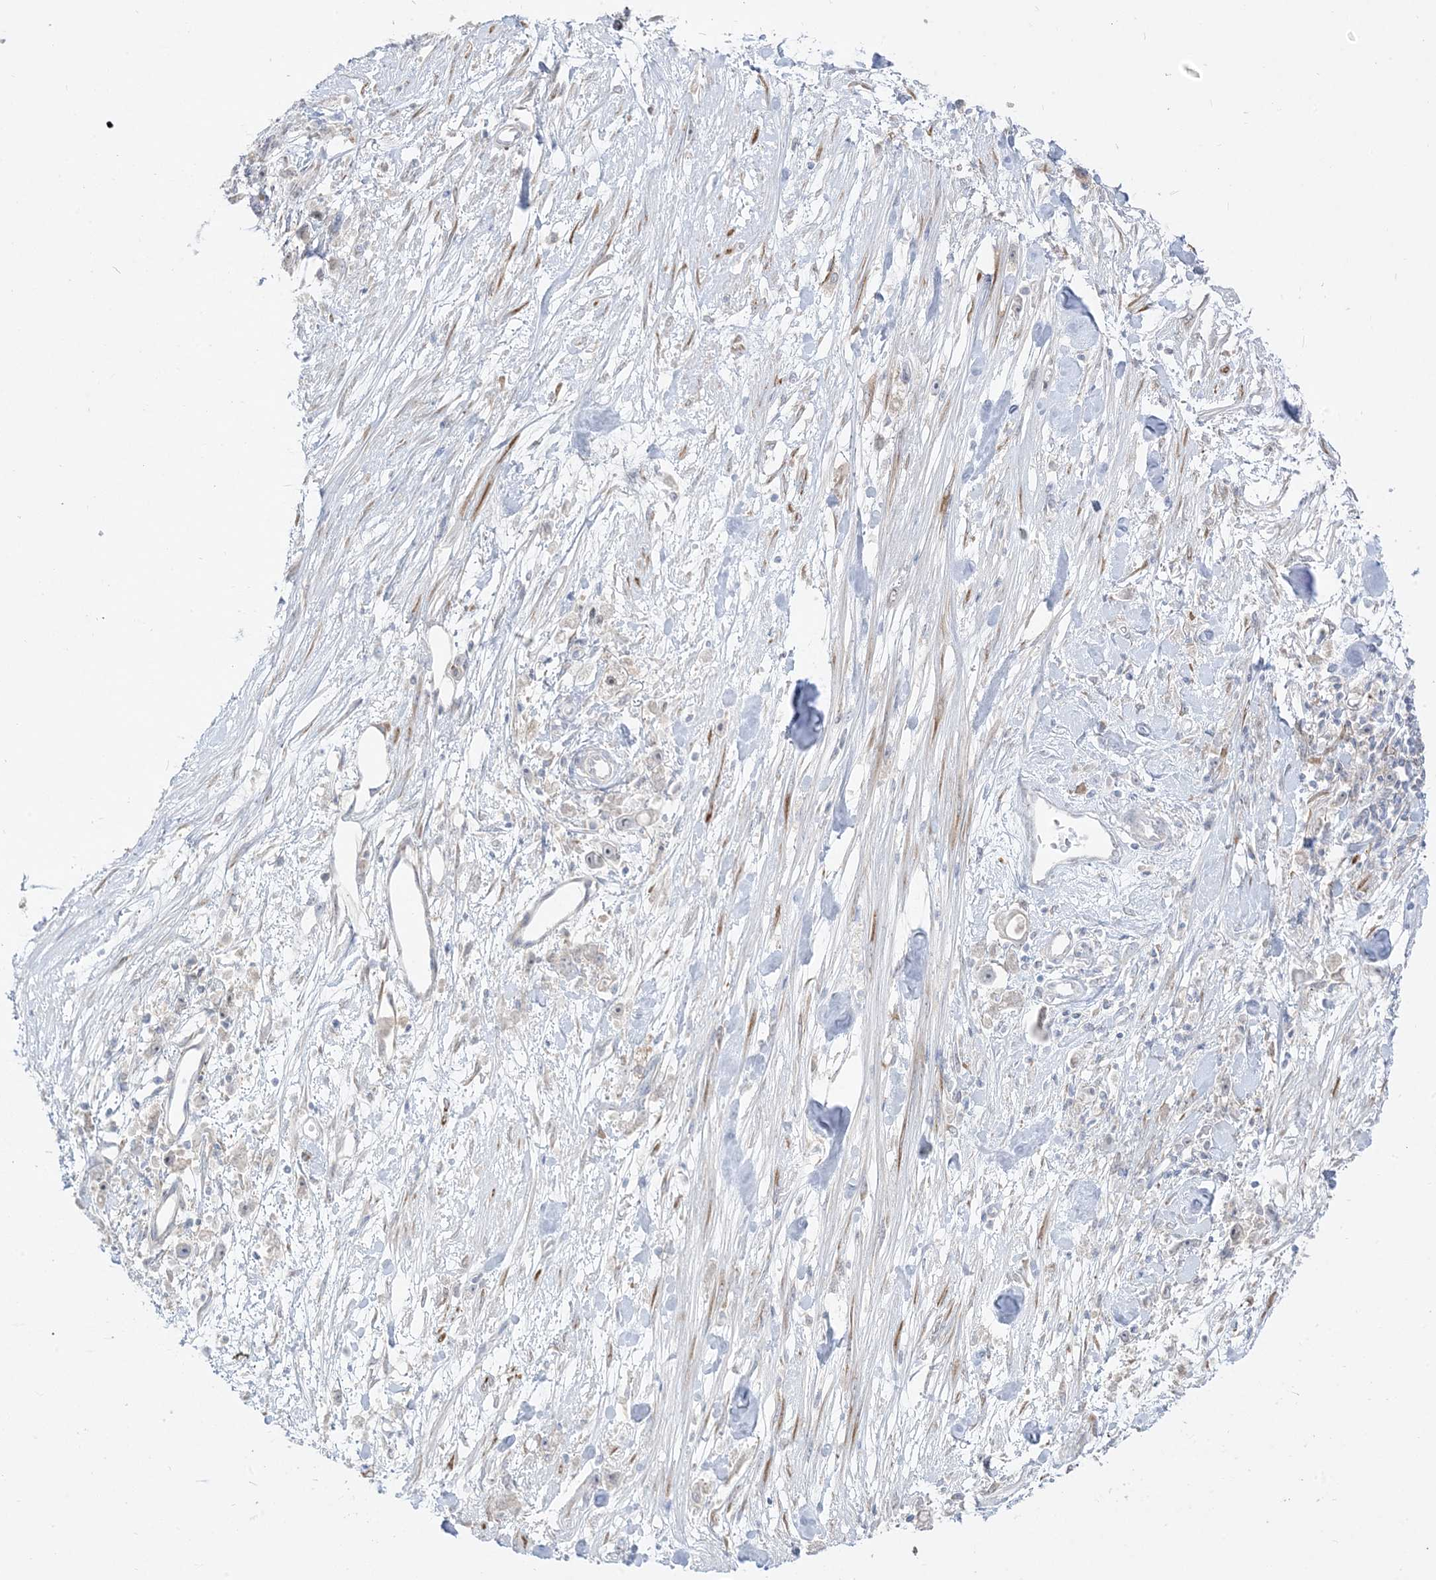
{"staining": {"intensity": "negative", "quantity": "none", "location": "none"}, "tissue": "stomach cancer", "cell_type": "Tumor cells", "image_type": "cancer", "snomed": [{"axis": "morphology", "description": "Adenocarcinoma, NOS"}, {"axis": "topography", "description": "Stomach"}], "caption": "Stomach cancer (adenocarcinoma) stained for a protein using immunohistochemistry demonstrates no positivity tumor cells.", "gene": "LOXL3", "patient": {"sex": "female", "age": 59}}